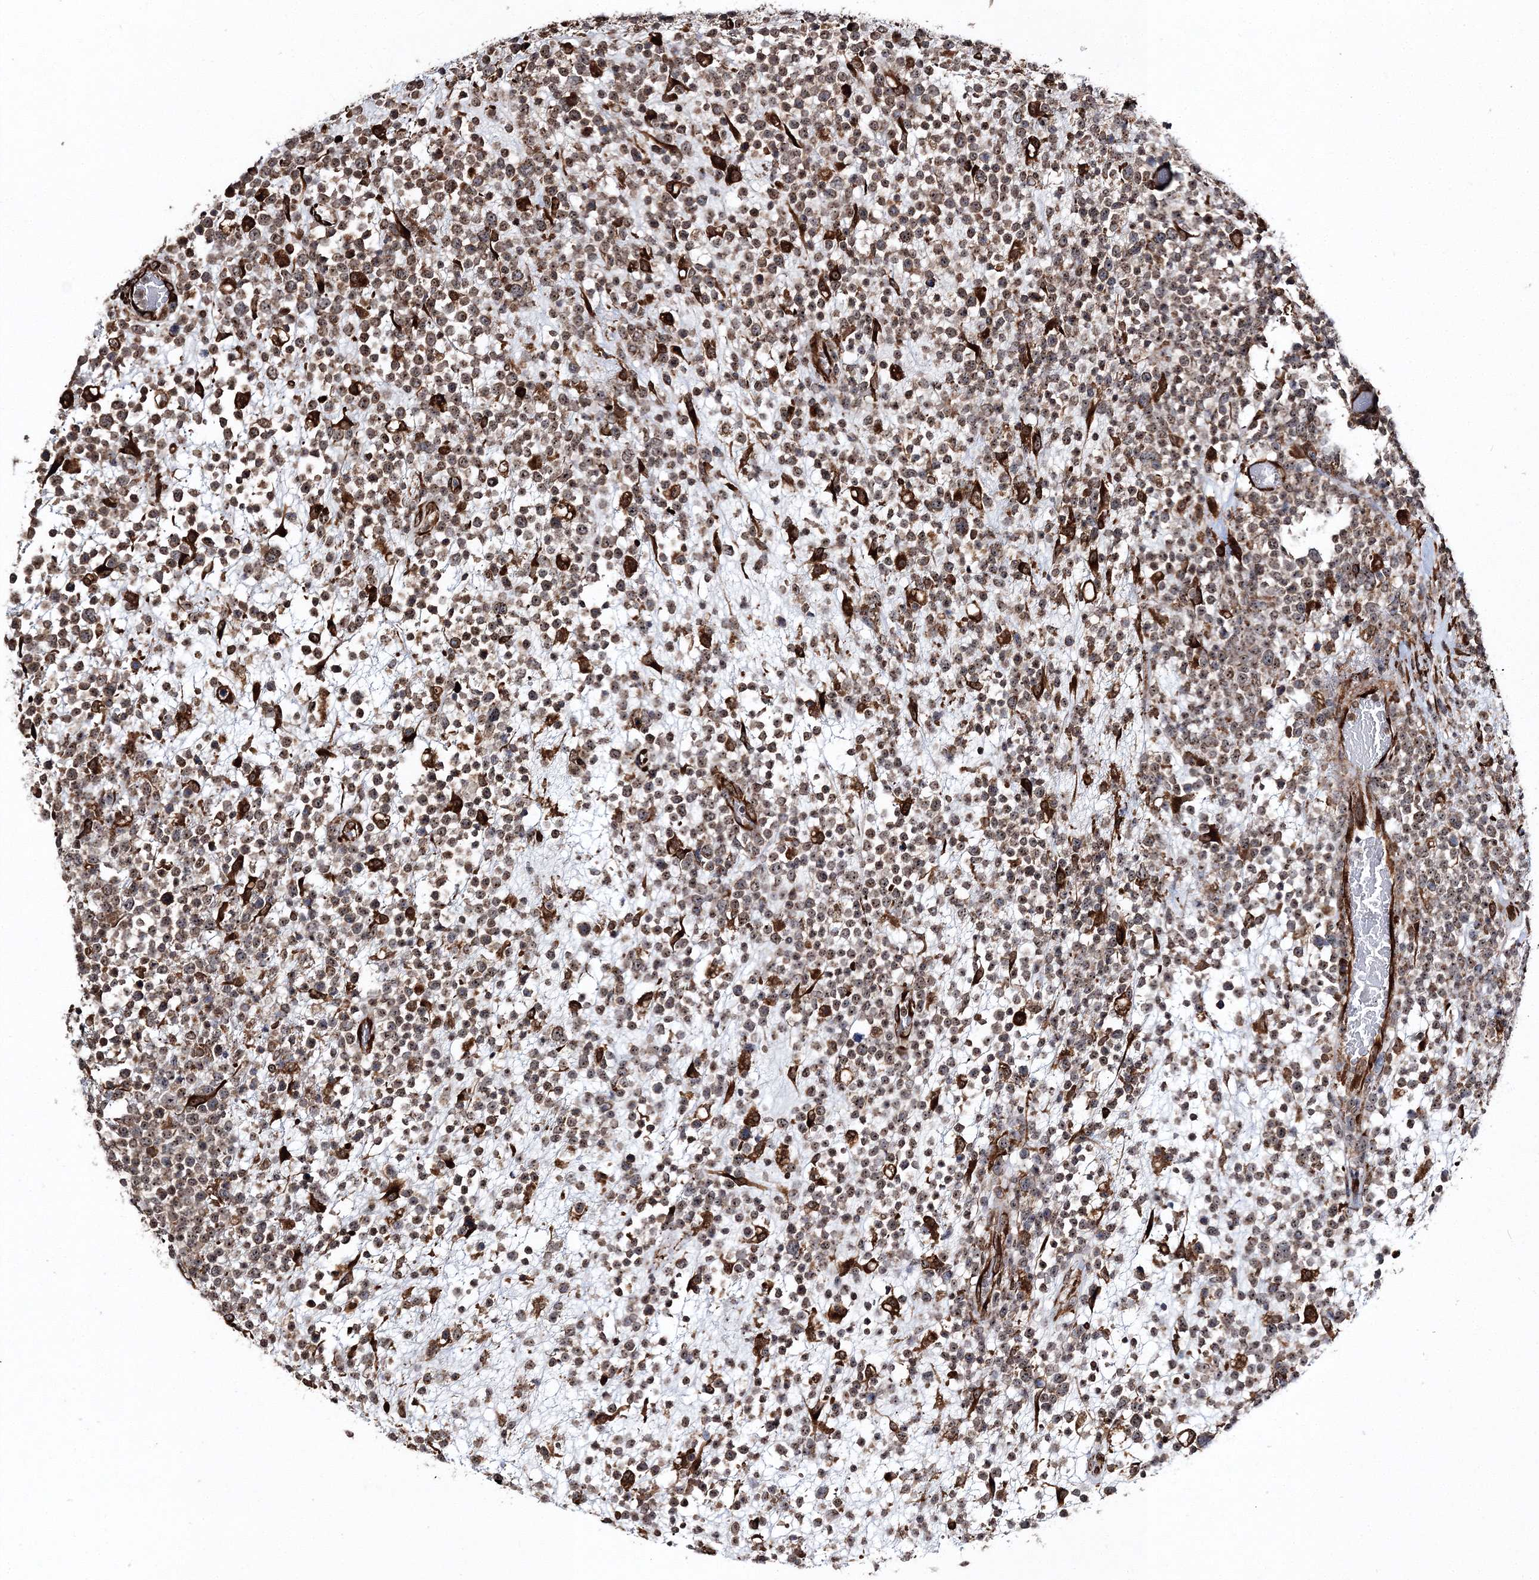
{"staining": {"intensity": "moderate", "quantity": "25%-75%", "location": "cytoplasmic/membranous"}, "tissue": "lymphoma", "cell_type": "Tumor cells", "image_type": "cancer", "snomed": [{"axis": "morphology", "description": "Malignant lymphoma, non-Hodgkin's type, High grade"}, {"axis": "topography", "description": "Colon"}], "caption": "Human lymphoma stained for a protein (brown) demonstrates moderate cytoplasmic/membranous positive expression in about 25%-75% of tumor cells.", "gene": "SCRN3", "patient": {"sex": "female", "age": 53}}